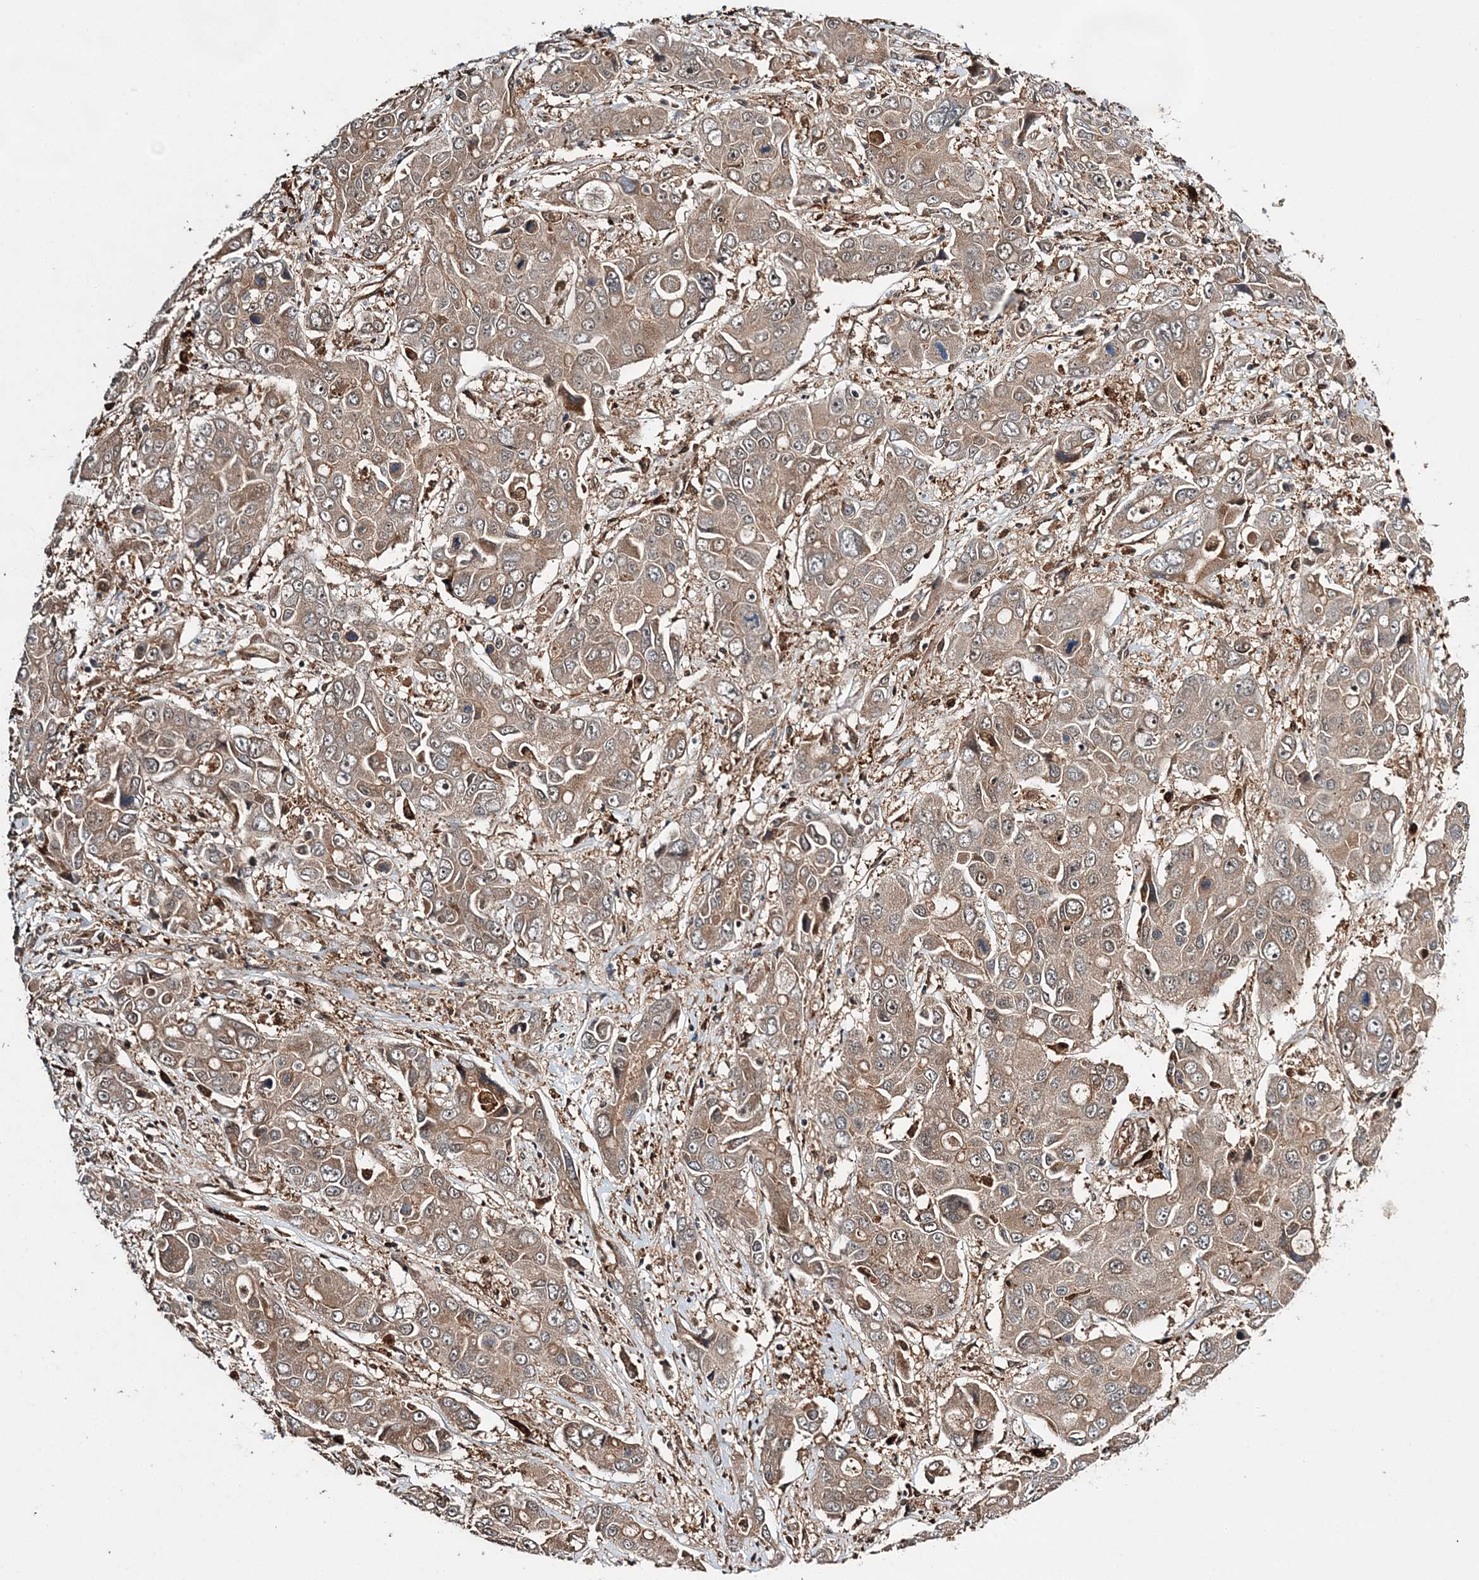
{"staining": {"intensity": "moderate", "quantity": ">75%", "location": "cytoplasmic/membranous"}, "tissue": "liver cancer", "cell_type": "Tumor cells", "image_type": "cancer", "snomed": [{"axis": "morphology", "description": "Cholangiocarcinoma"}, {"axis": "topography", "description": "Liver"}], "caption": "Approximately >75% of tumor cells in human liver cancer exhibit moderate cytoplasmic/membranous protein staining as visualized by brown immunohistochemical staining.", "gene": "UBTD2", "patient": {"sex": "male", "age": 67}}